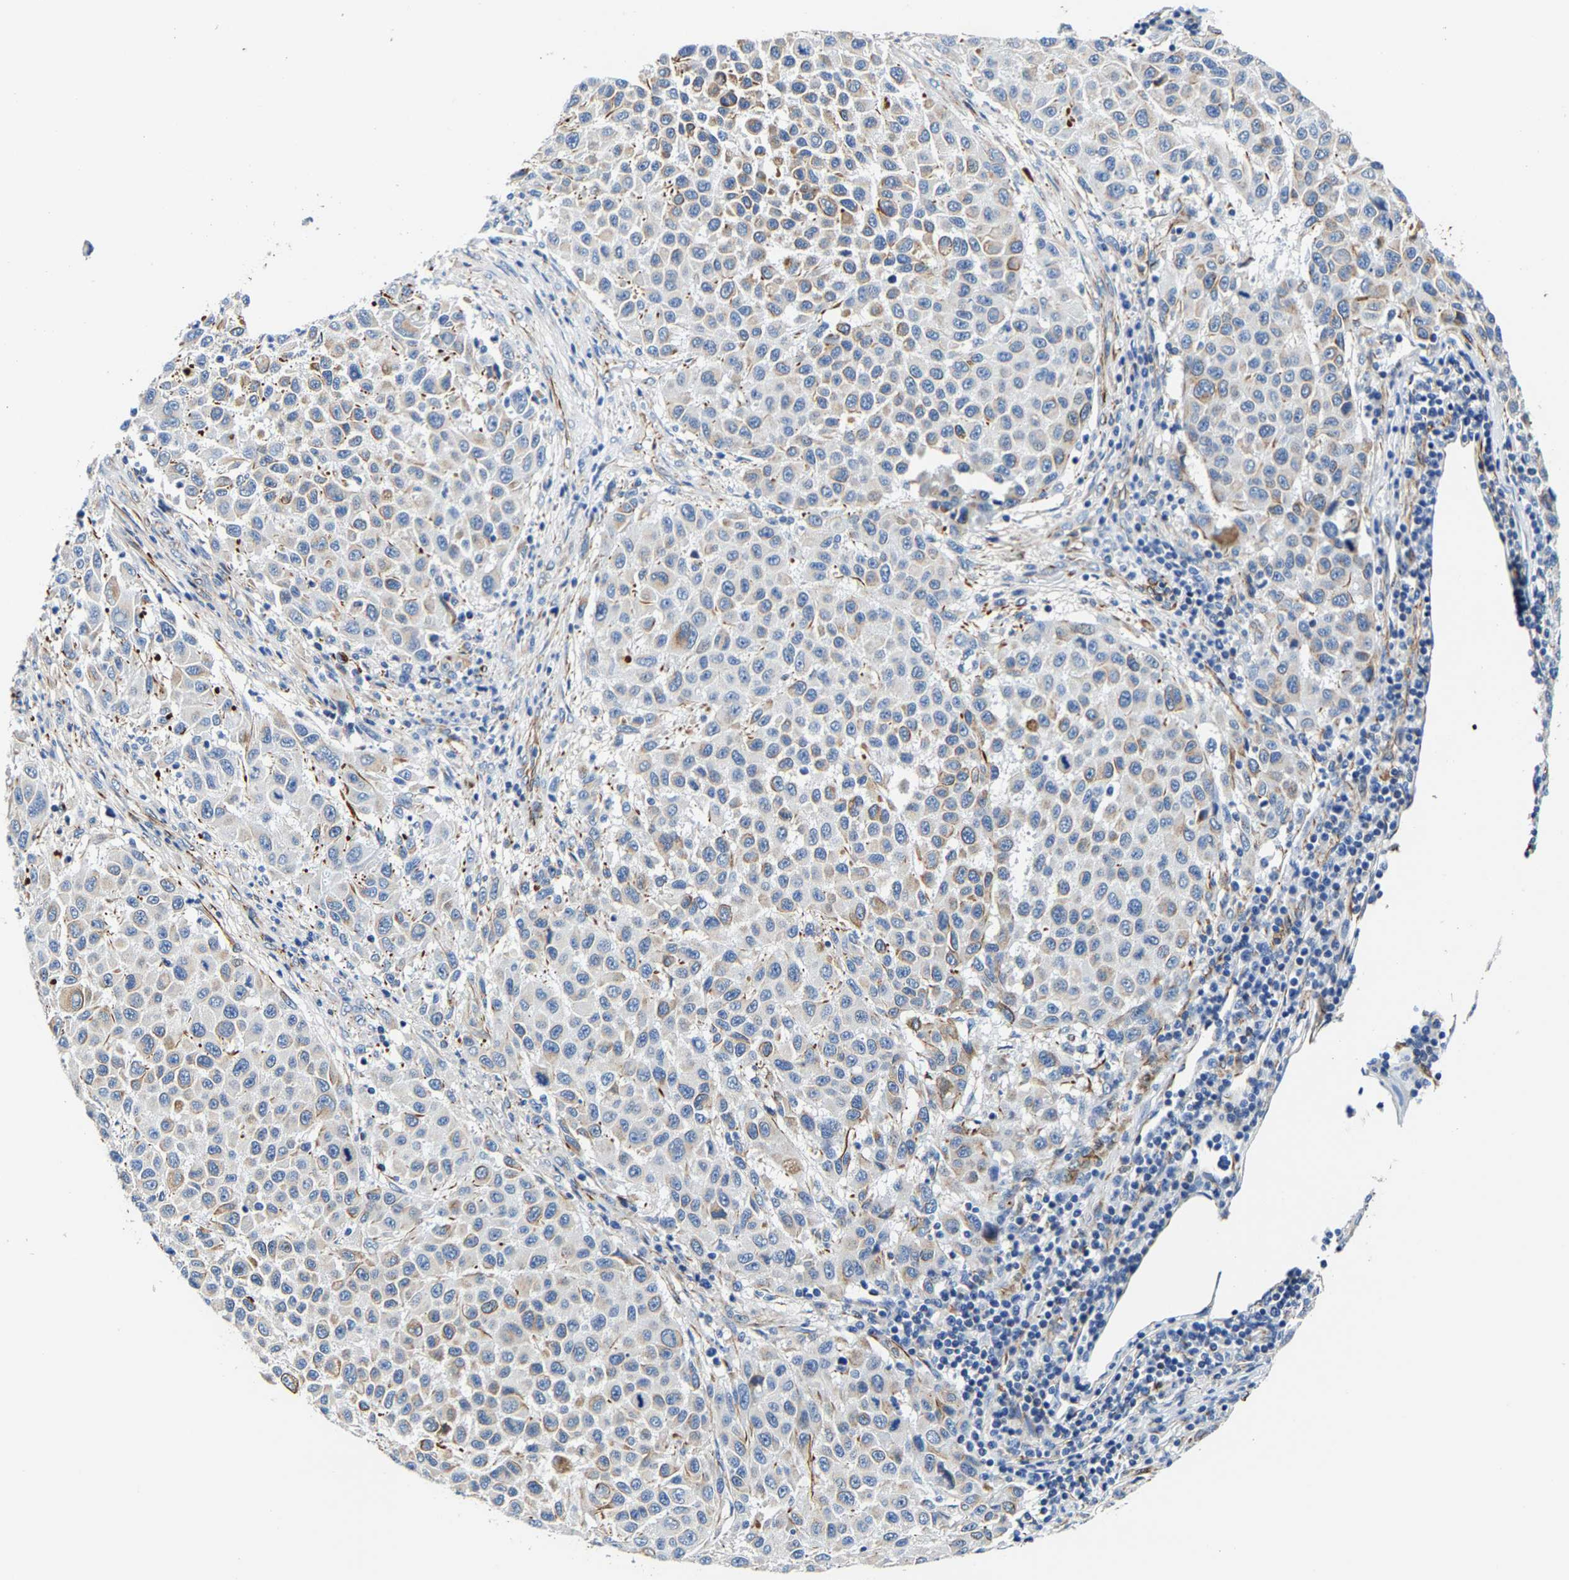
{"staining": {"intensity": "negative", "quantity": "none", "location": "none"}, "tissue": "melanoma", "cell_type": "Tumor cells", "image_type": "cancer", "snomed": [{"axis": "morphology", "description": "Malignant melanoma, Metastatic site"}, {"axis": "topography", "description": "Lymph node"}], "caption": "Human melanoma stained for a protein using IHC exhibits no expression in tumor cells.", "gene": "MMEL1", "patient": {"sex": "male", "age": 61}}